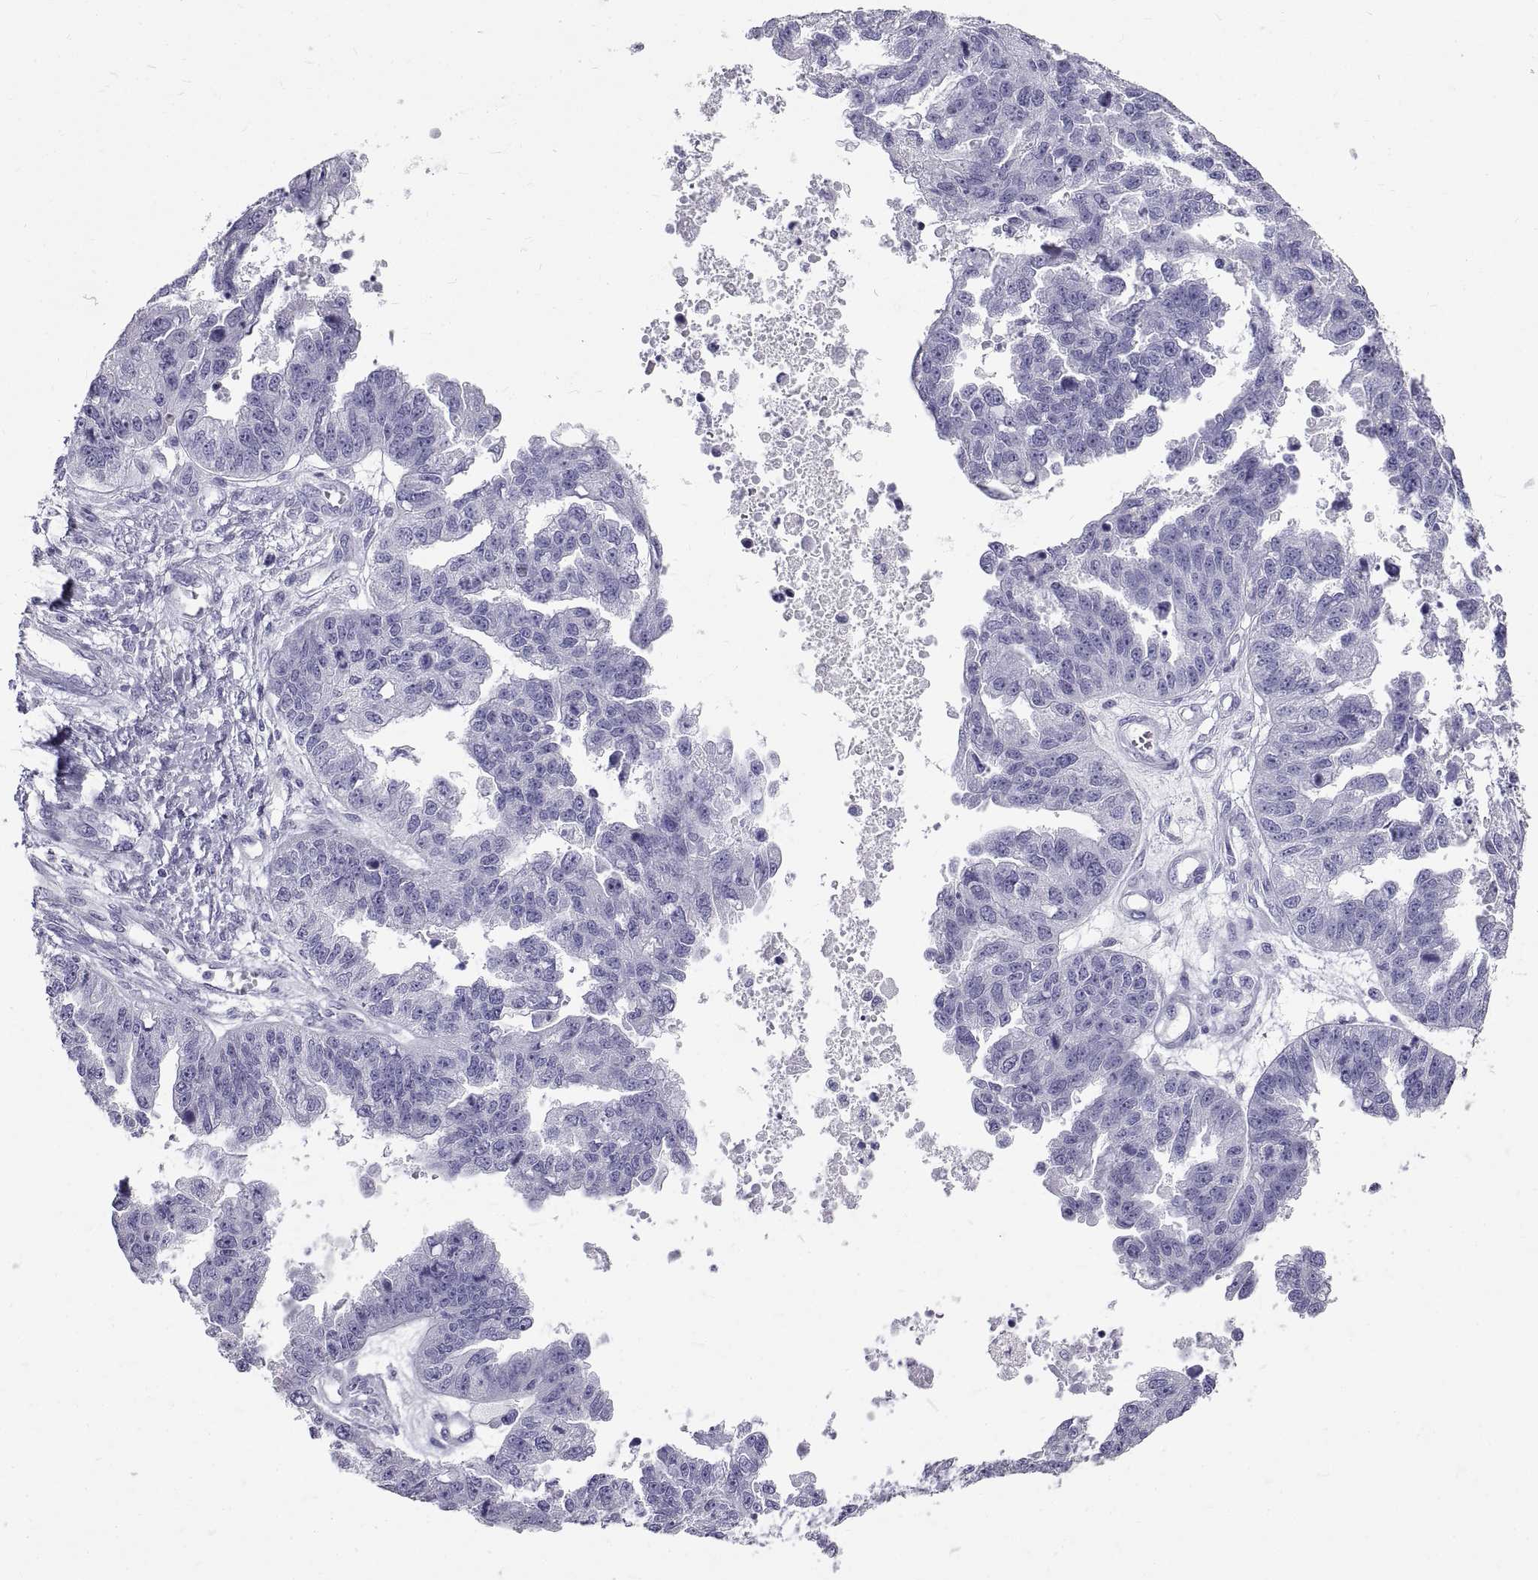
{"staining": {"intensity": "negative", "quantity": "none", "location": "none"}, "tissue": "ovarian cancer", "cell_type": "Tumor cells", "image_type": "cancer", "snomed": [{"axis": "morphology", "description": "Cystadenocarcinoma, serous, NOS"}, {"axis": "topography", "description": "Ovary"}], "caption": "Immunohistochemistry micrograph of neoplastic tissue: human ovarian serous cystadenocarcinoma stained with DAB demonstrates no significant protein expression in tumor cells.", "gene": "GNG12", "patient": {"sex": "female", "age": 58}}